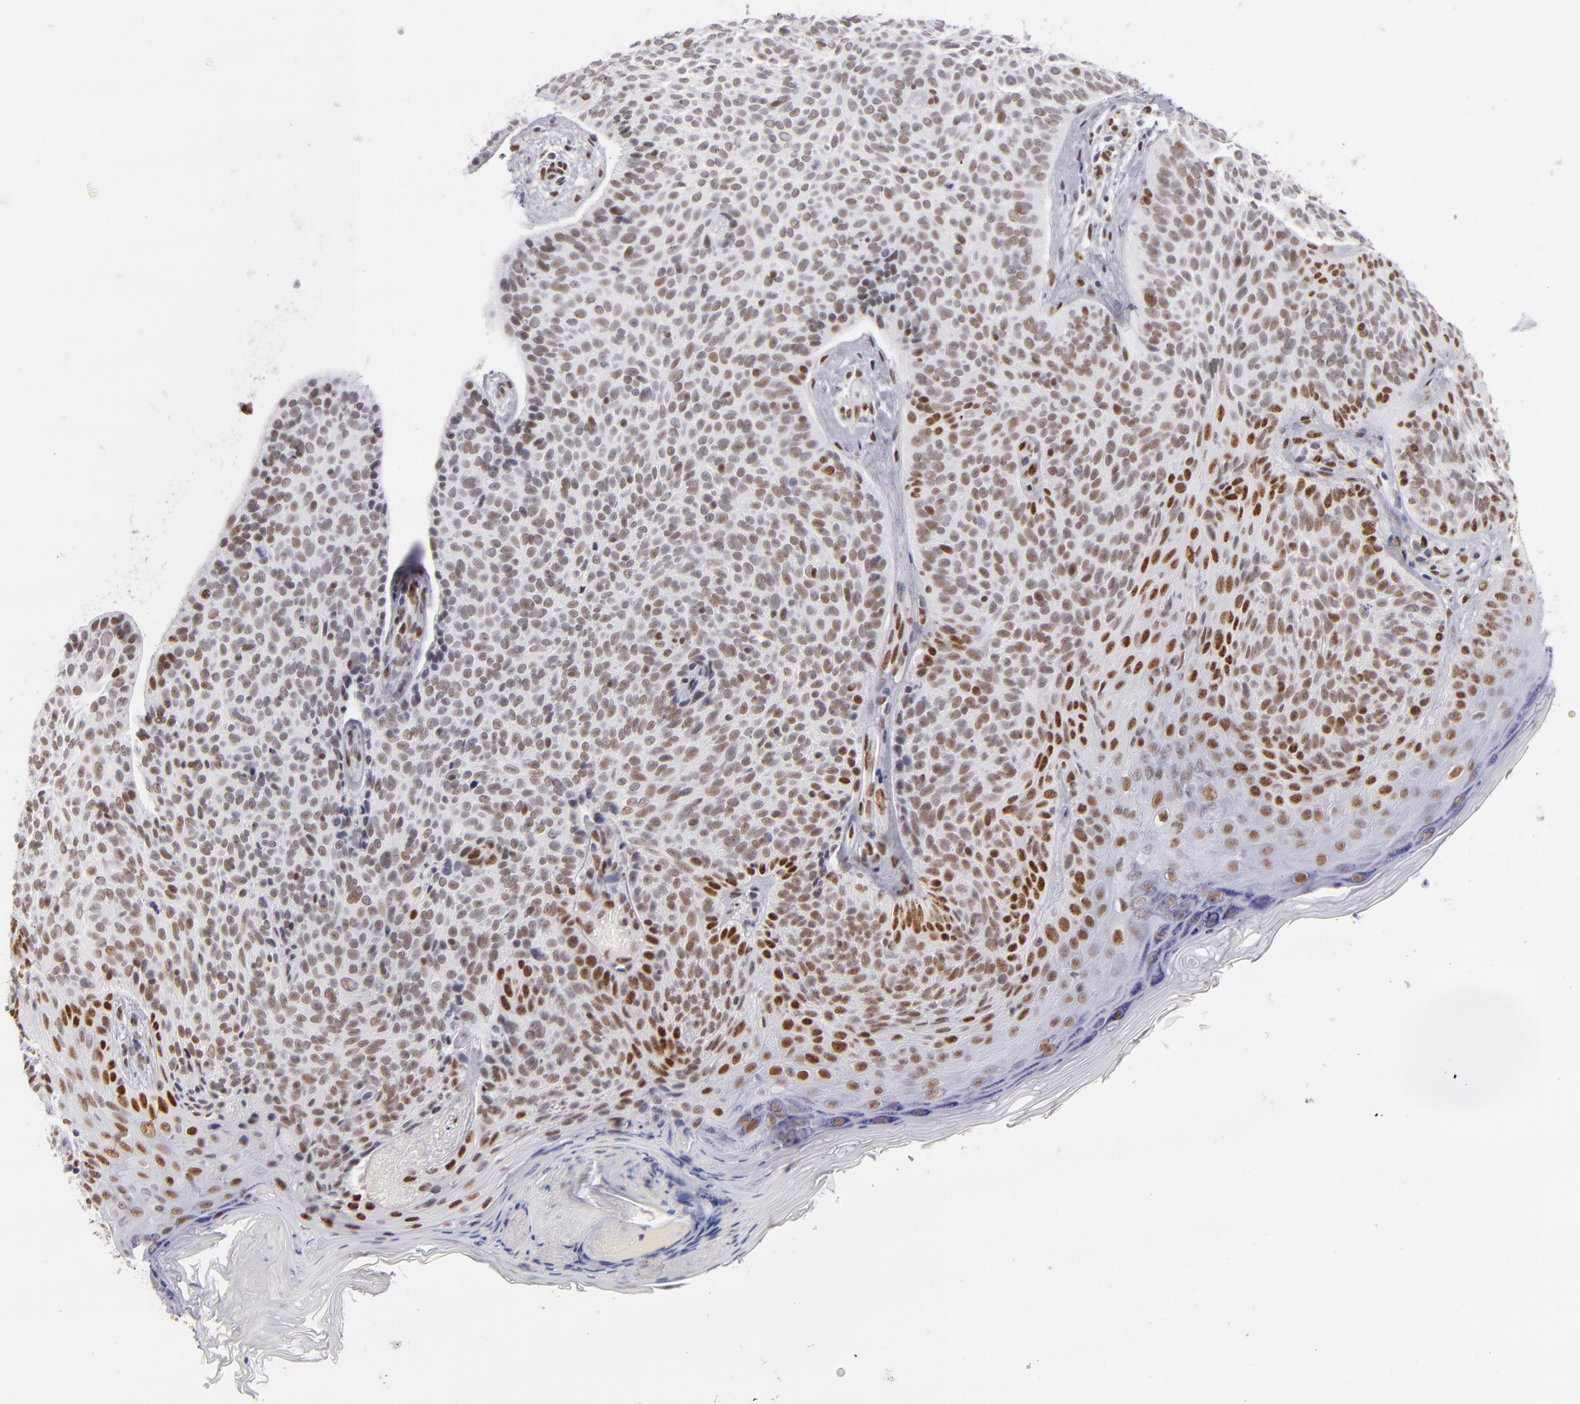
{"staining": {"intensity": "moderate", "quantity": "25%-75%", "location": "nuclear"}, "tissue": "skin cancer", "cell_type": "Tumor cells", "image_type": "cancer", "snomed": [{"axis": "morphology", "description": "Basal cell carcinoma"}, {"axis": "topography", "description": "Skin"}], "caption": "Human skin cancer stained with a protein marker demonstrates moderate staining in tumor cells.", "gene": "TOP3A", "patient": {"sex": "female", "age": 78}}